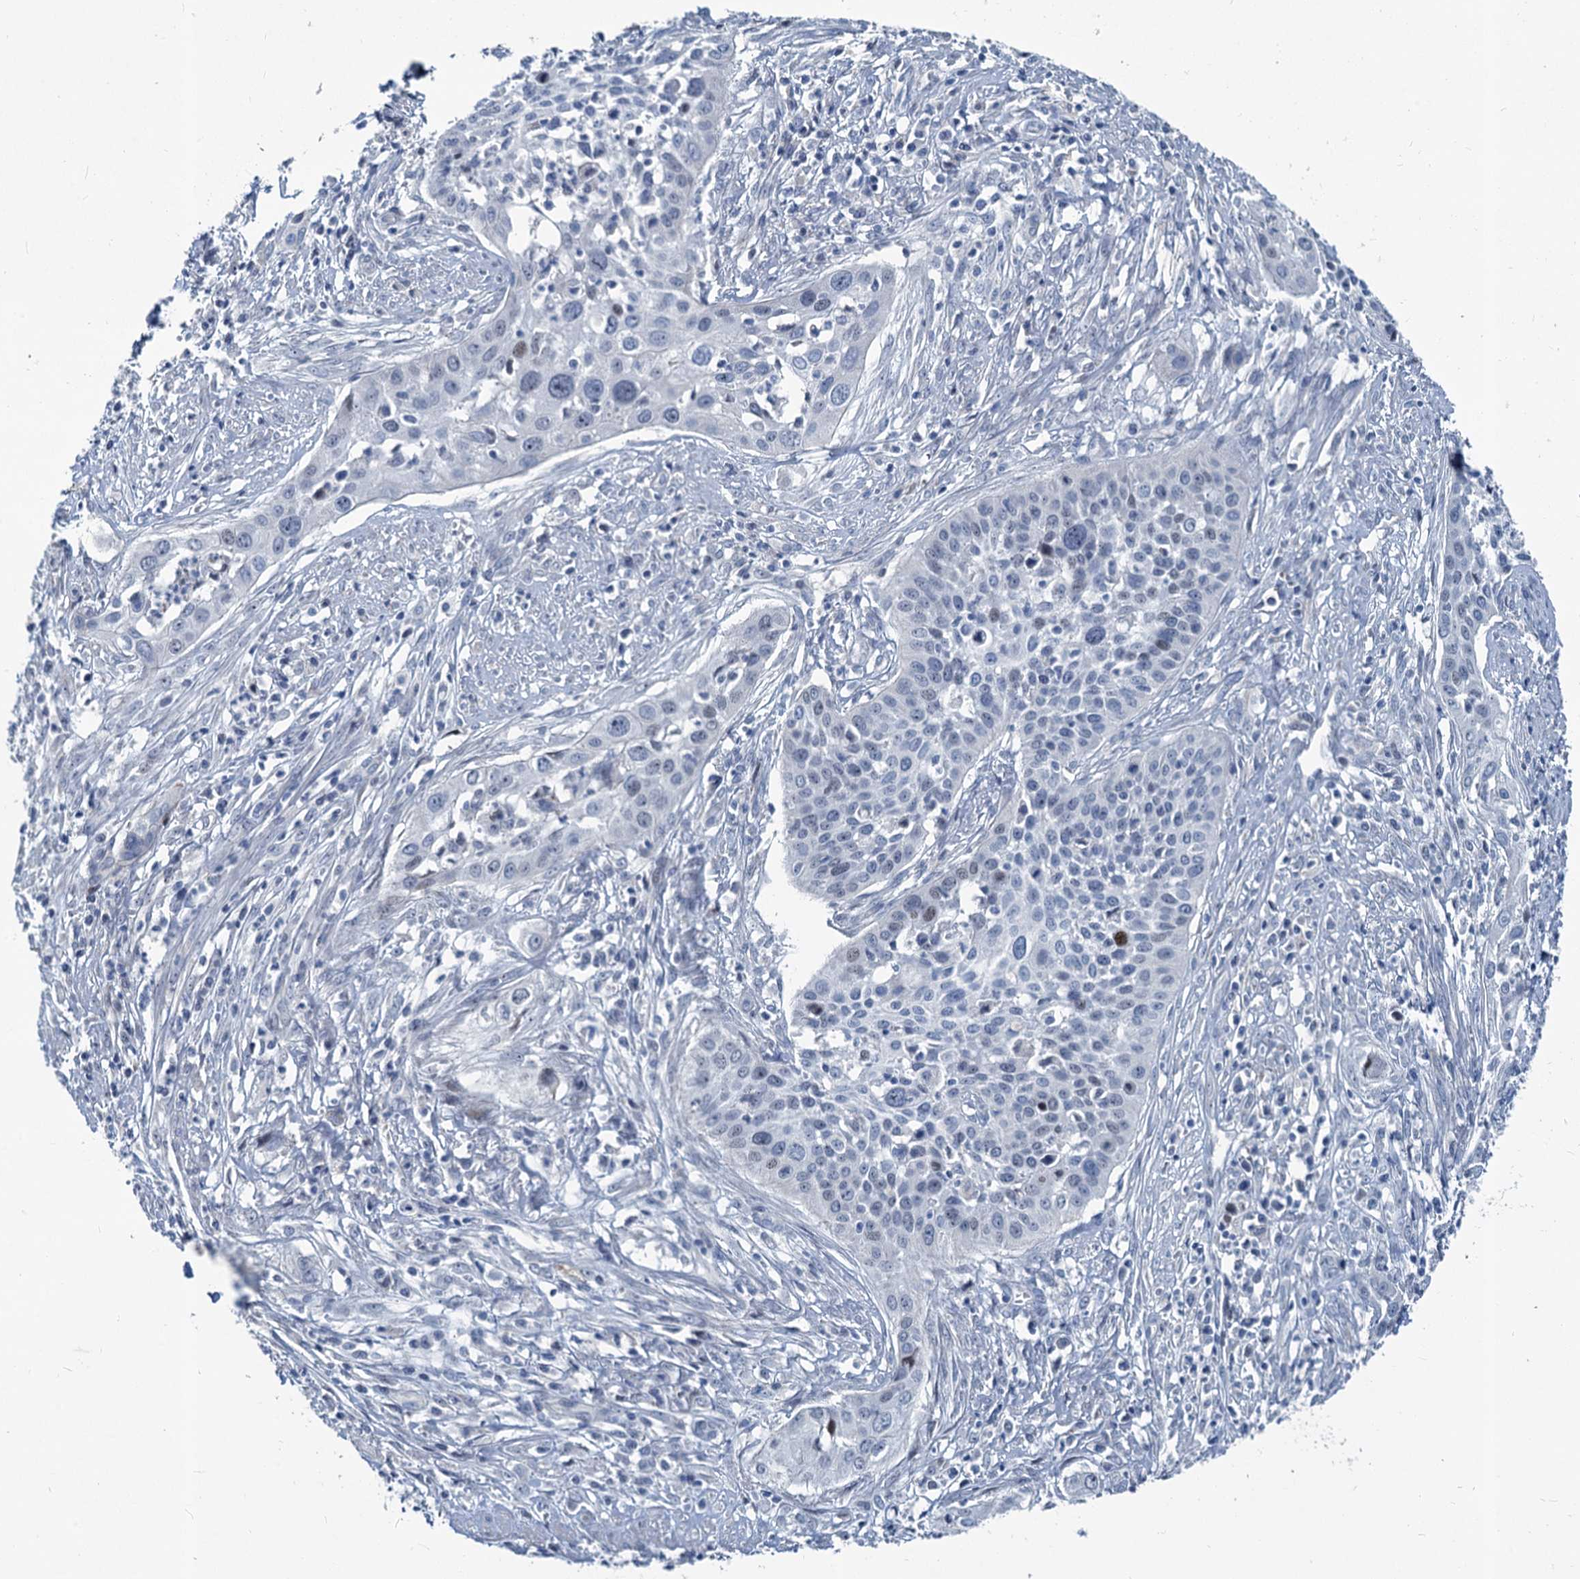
{"staining": {"intensity": "negative", "quantity": "none", "location": "none"}, "tissue": "cervical cancer", "cell_type": "Tumor cells", "image_type": "cancer", "snomed": [{"axis": "morphology", "description": "Squamous cell carcinoma, NOS"}, {"axis": "topography", "description": "Cervix"}], "caption": "Micrograph shows no protein staining in tumor cells of squamous cell carcinoma (cervical) tissue.", "gene": "ASXL3", "patient": {"sex": "female", "age": 34}}